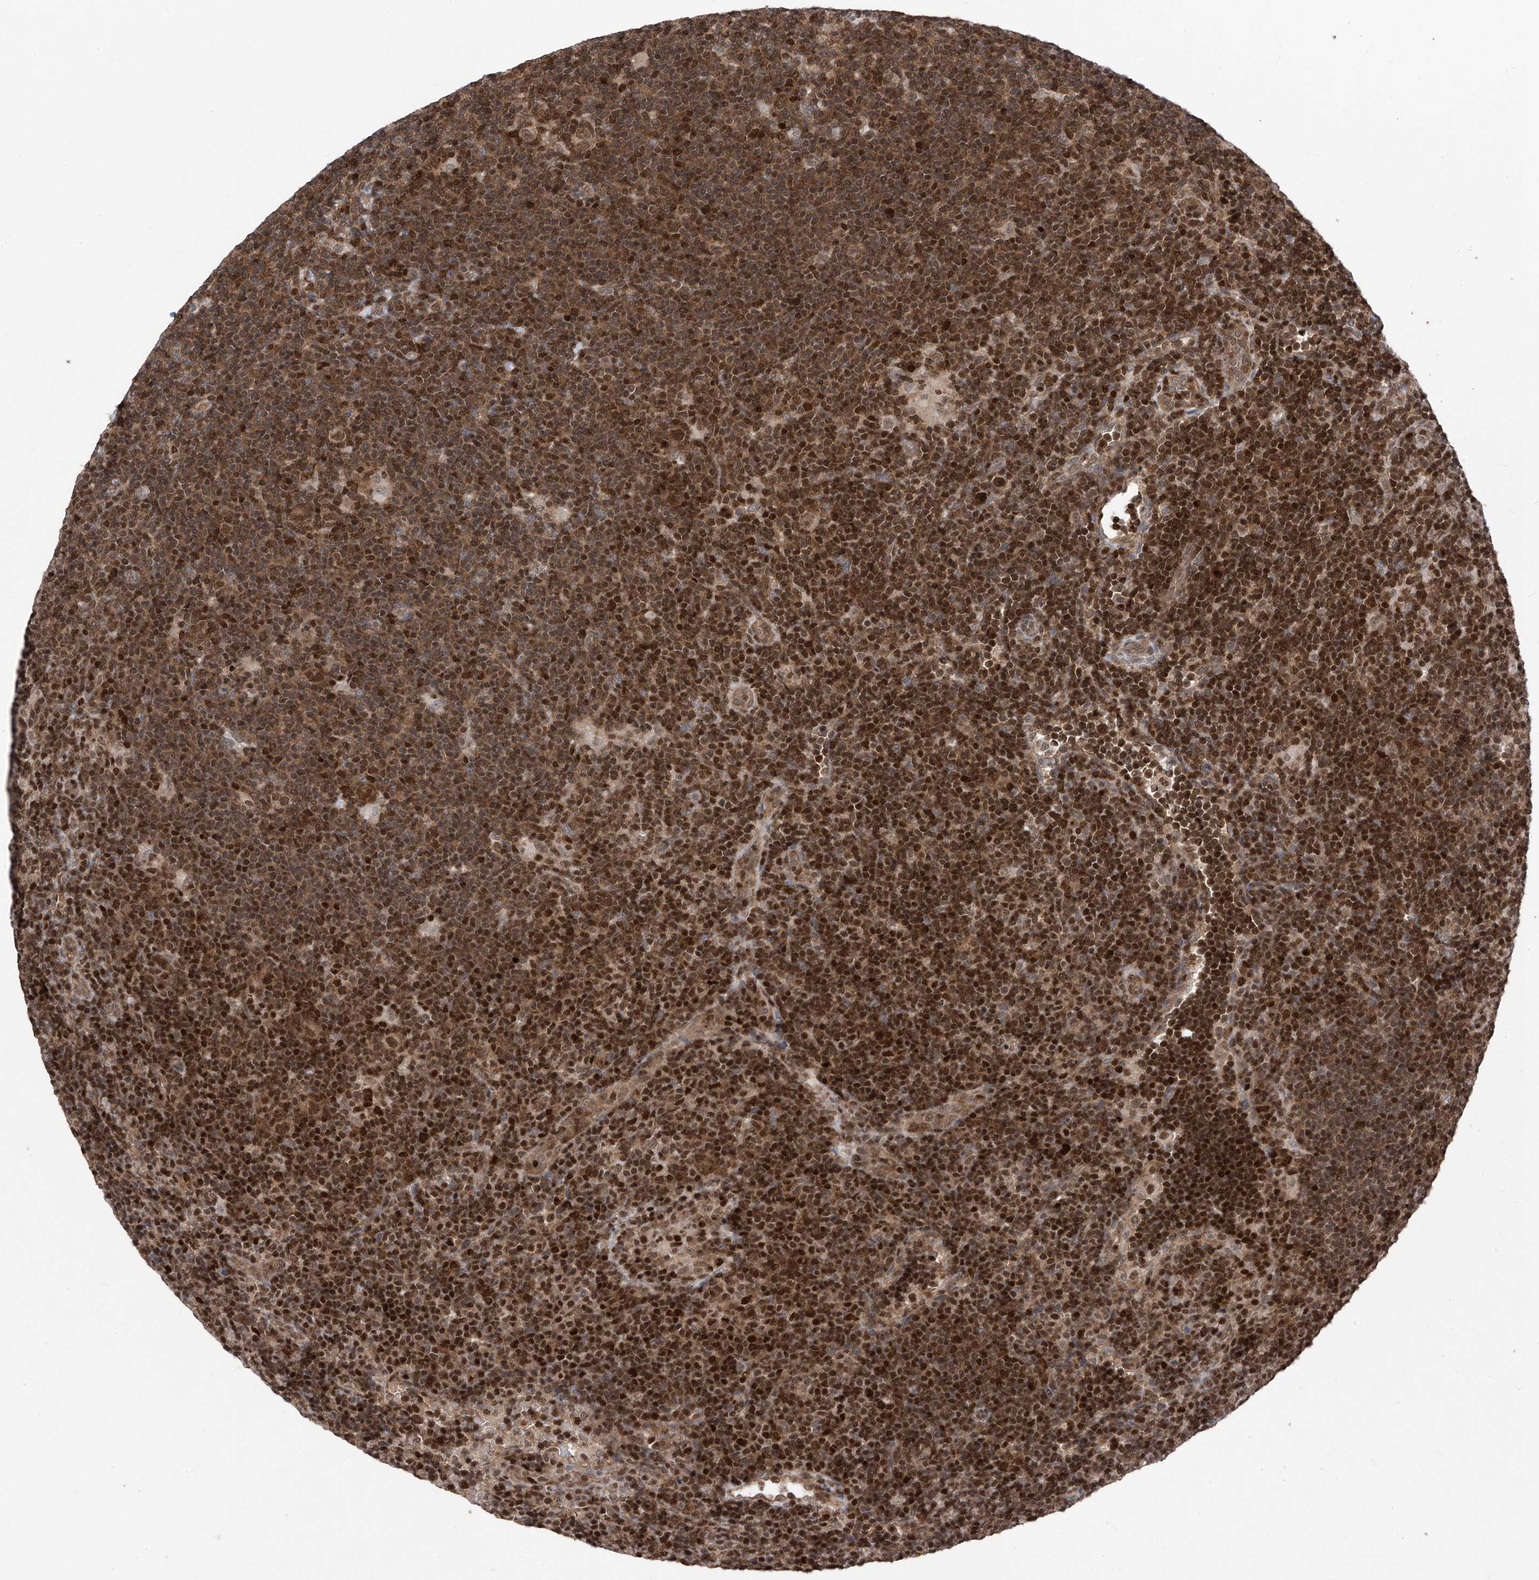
{"staining": {"intensity": "strong", "quantity": "25%-75%", "location": "cytoplasmic/membranous,nuclear"}, "tissue": "lymphoma", "cell_type": "Tumor cells", "image_type": "cancer", "snomed": [{"axis": "morphology", "description": "Hodgkin's disease, NOS"}, {"axis": "topography", "description": "Lymph node"}], "caption": "Protein analysis of lymphoma tissue displays strong cytoplasmic/membranous and nuclear expression in about 25%-75% of tumor cells.", "gene": "DNAJC9", "patient": {"sex": "female", "age": 57}}